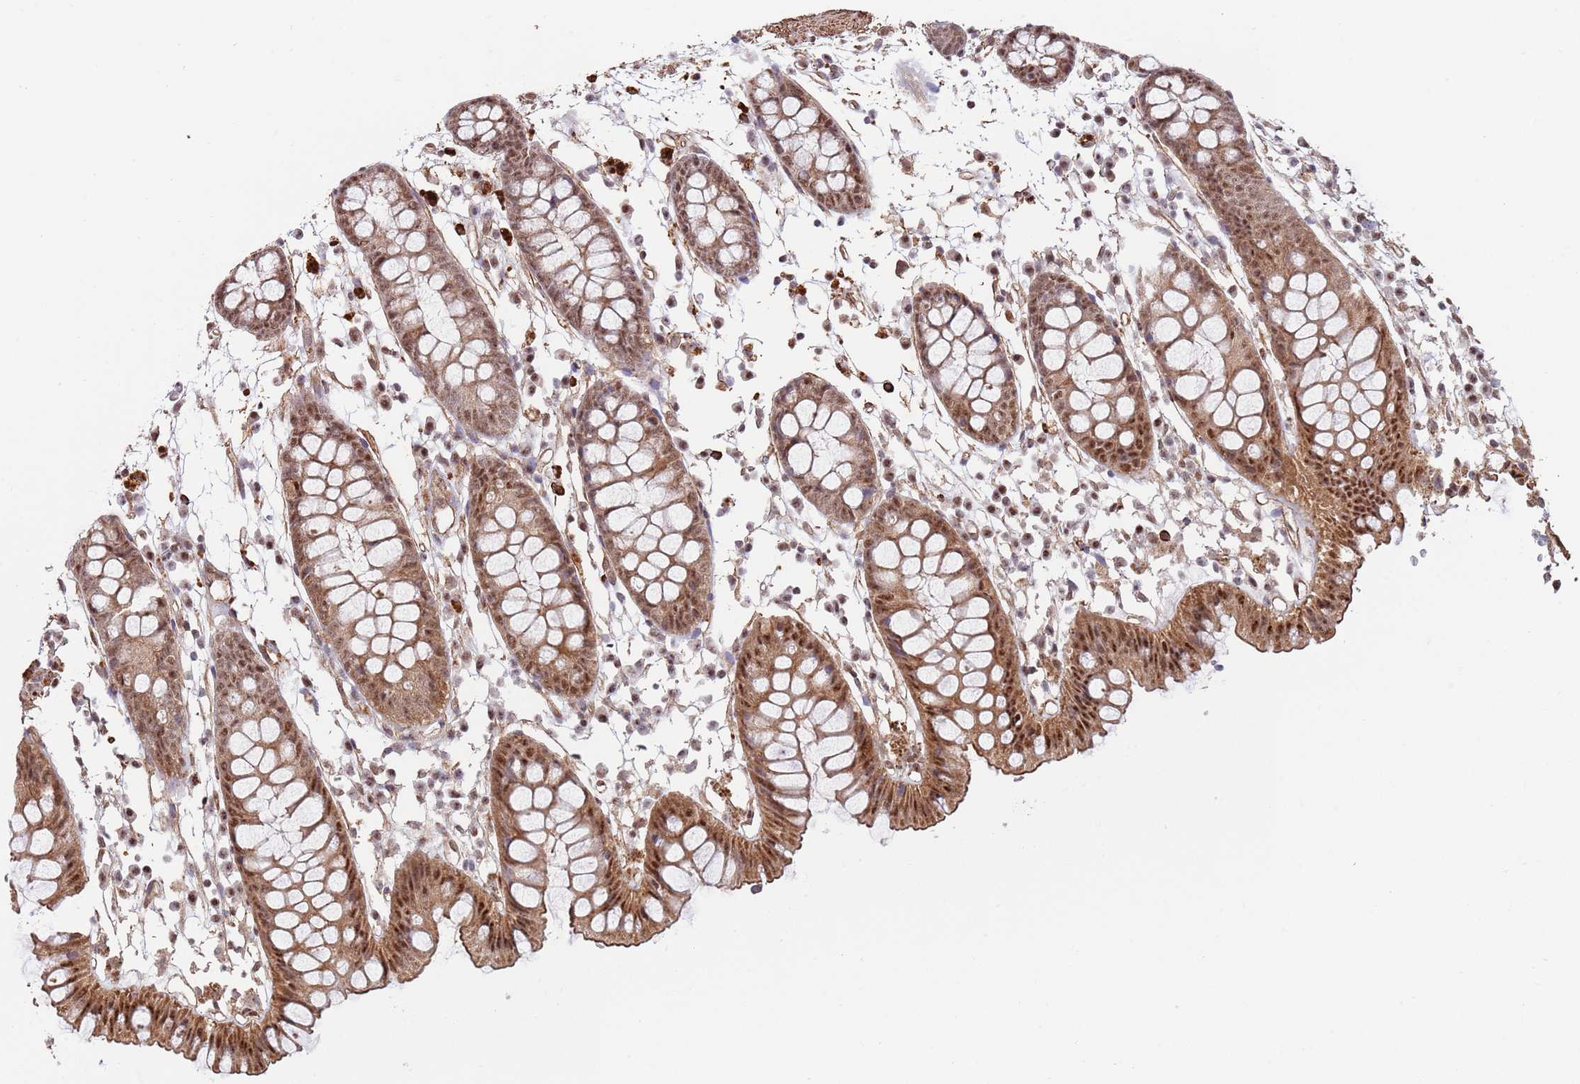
{"staining": {"intensity": "moderate", "quantity": ">75%", "location": "cytoplasmic/membranous"}, "tissue": "colon", "cell_type": "Endothelial cells", "image_type": "normal", "snomed": [{"axis": "morphology", "description": "Normal tissue, NOS"}, {"axis": "topography", "description": "Colon"}], "caption": "Moderate cytoplasmic/membranous staining for a protein is identified in approximately >75% of endothelial cells of unremarkable colon using IHC.", "gene": "BPNT1", "patient": {"sex": "female", "age": 84}}